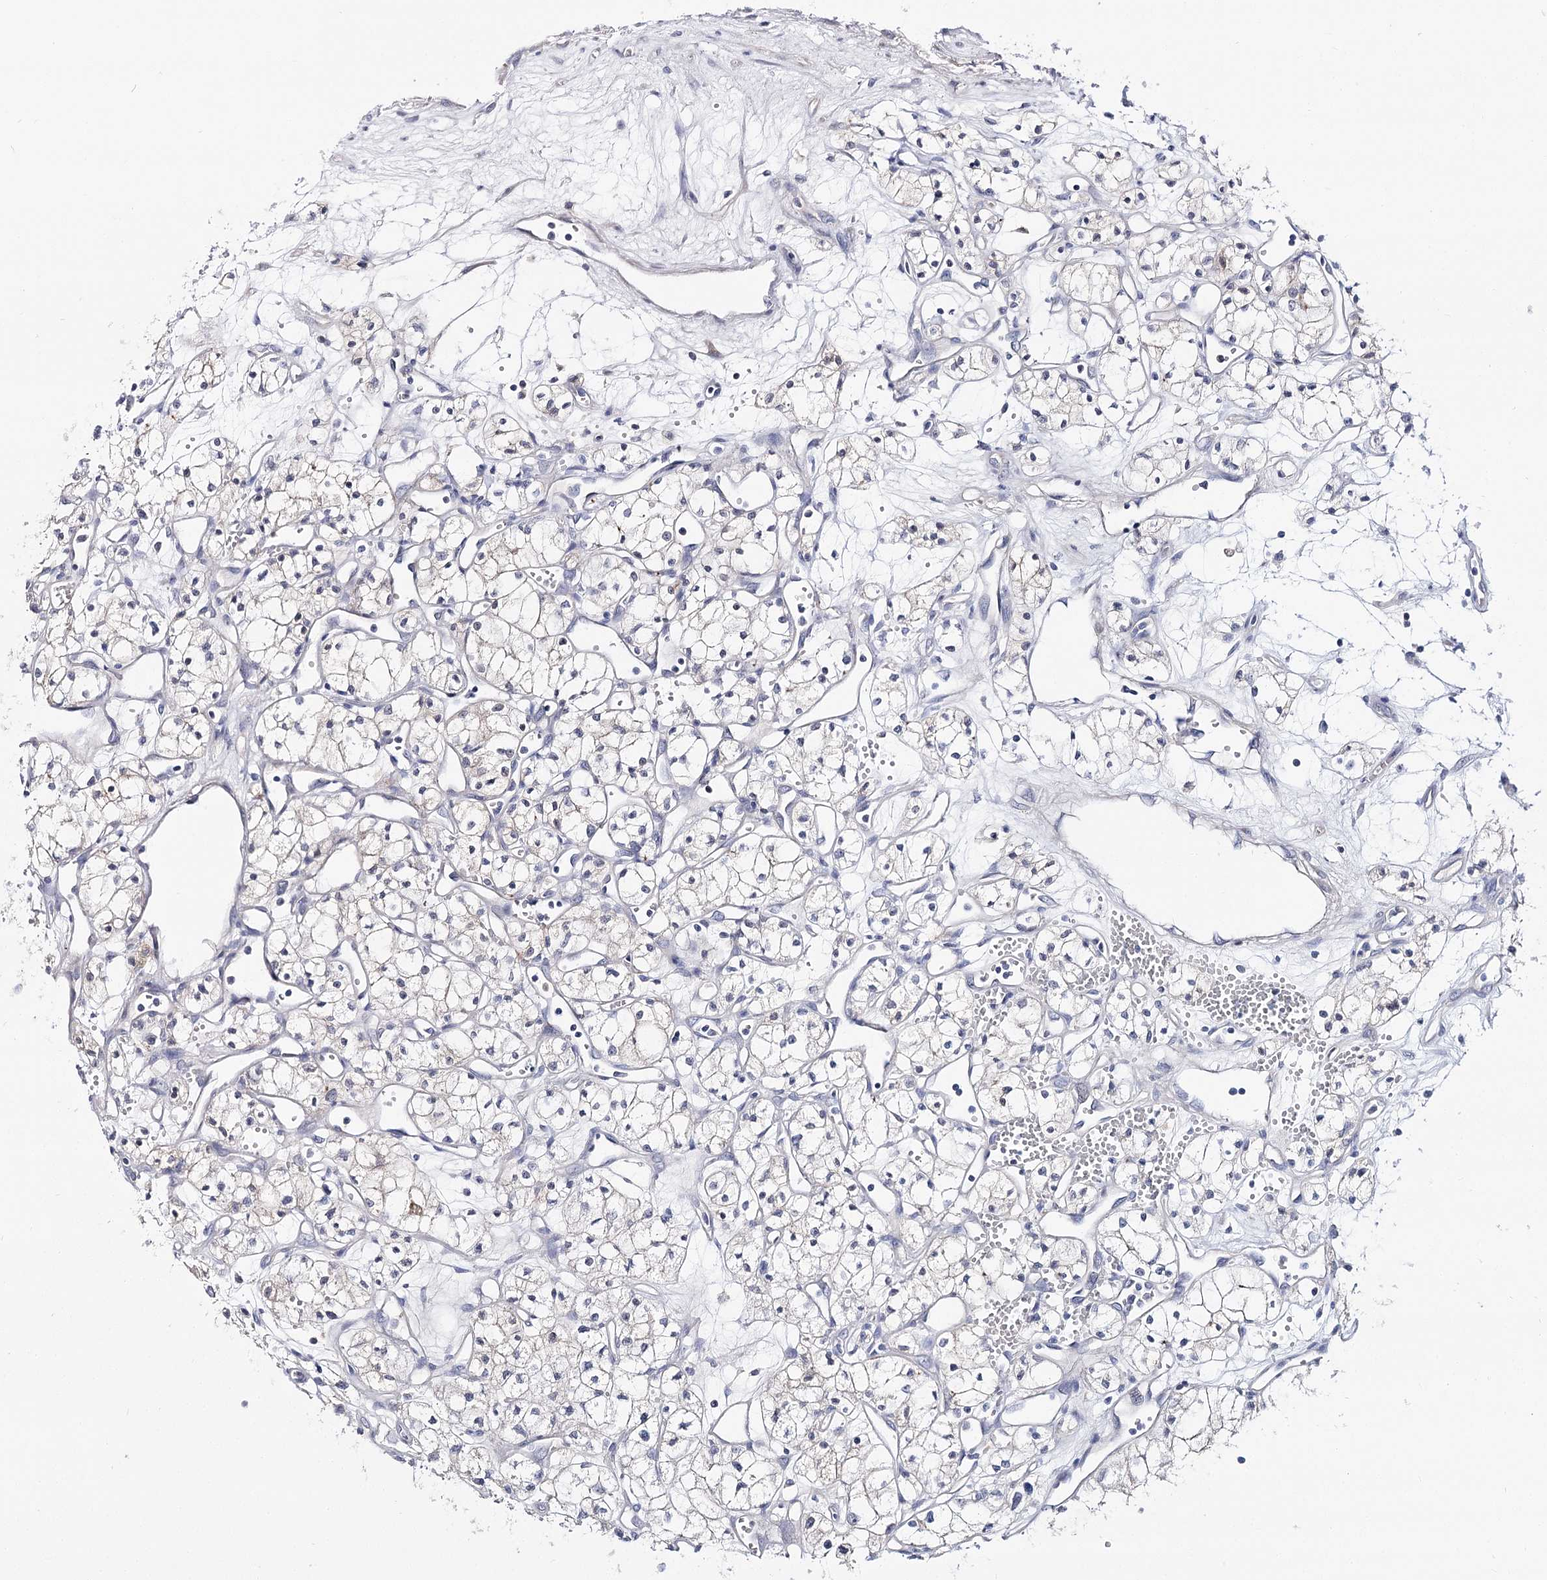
{"staining": {"intensity": "negative", "quantity": "none", "location": "none"}, "tissue": "renal cancer", "cell_type": "Tumor cells", "image_type": "cancer", "snomed": [{"axis": "morphology", "description": "Adenocarcinoma, NOS"}, {"axis": "topography", "description": "Kidney"}], "caption": "Image shows no significant protein staining in tumor cells of adenocarcinoma (renal).", "gene": "UGP2", "patient": {"sex": "male", "age": 59}}